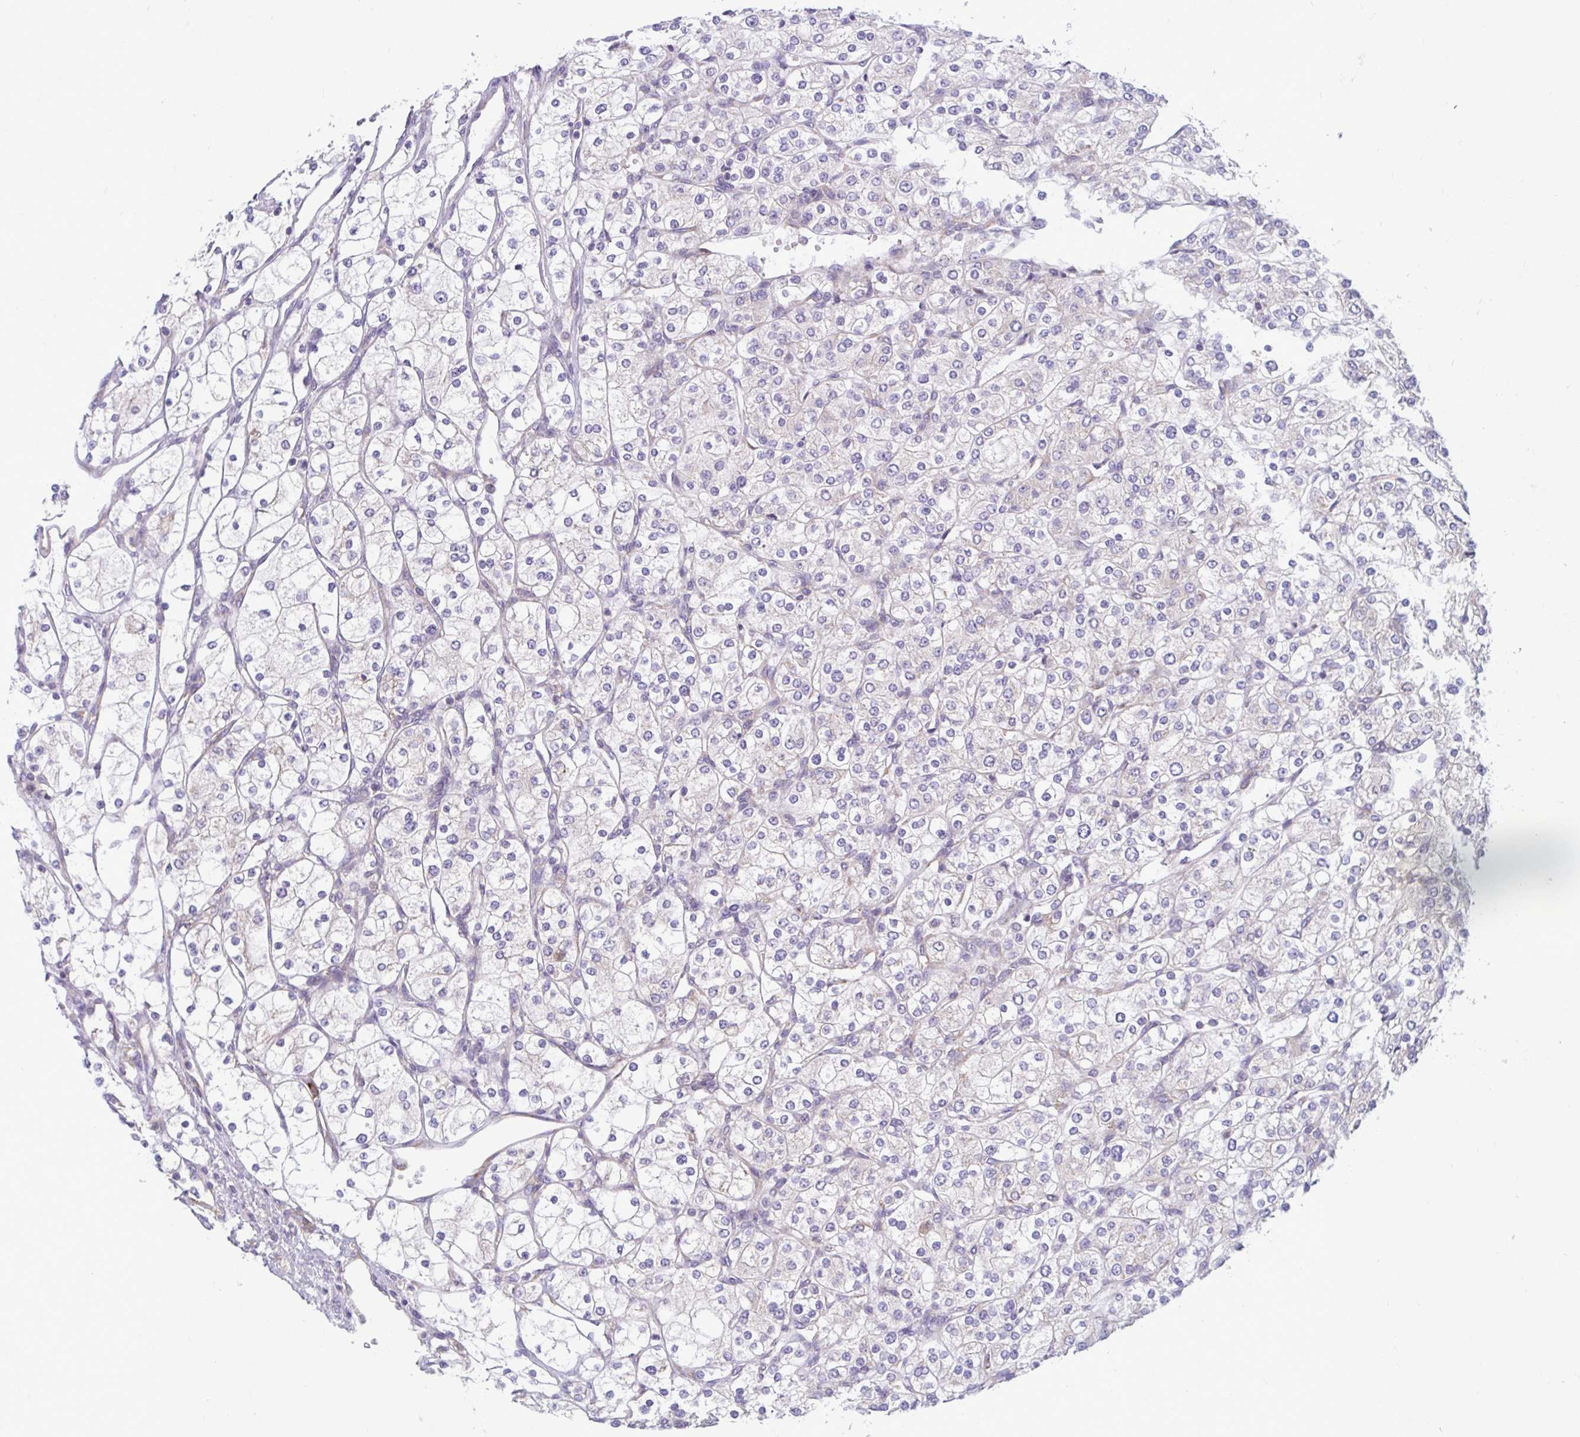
{"staining": {"intensity": "negative", "quantity": "none", "location": "none"}, "tissue": "renal cancer", "cell_type": "Tumor cells", "image_type": "cancer", "snomed": [{"axis": "morphology", "description": "Adenocarcinoma, NOS"}, {"axis": "topography", "description": "Kidney"}], "caption": "Tumor cells are negative for brown protein staining in renal cancer (adenocarcinoma).", "gene": "RPS16", "patient": {"sex": "male", "age": 80}}